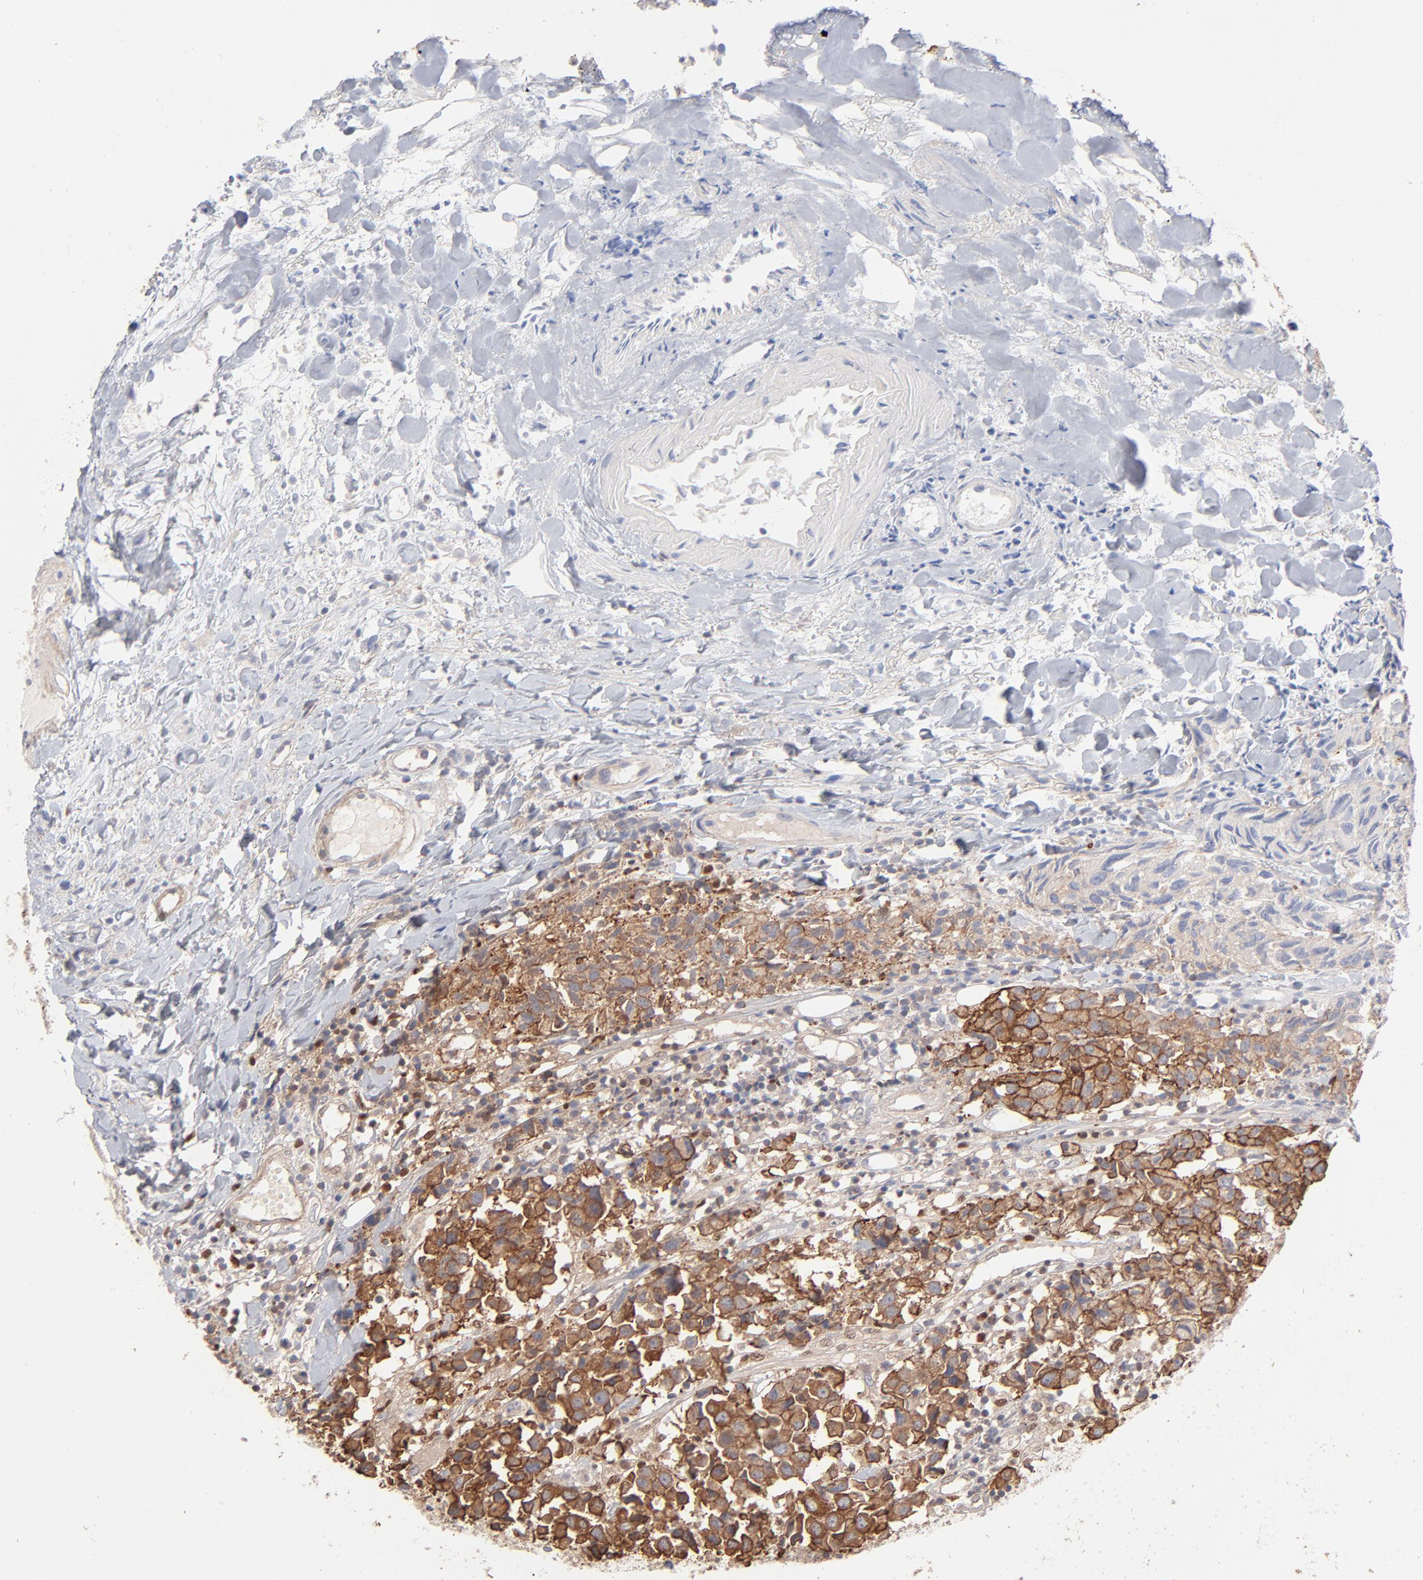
{"staining": {"intensity": "strong", "quantity": ">75%", "location": "cytoplasmic/membranous"}, "tissue": "urothelial cancer", "cell_type": "Tumor cells", "image_type": "cancer", "snomed": [{"axis": "morphology", "description": "Urothelial carcinoma, High grade"}, {"axis": "topography", "description": "Urinary bladder"}], "caption": "Tumor cells display strong cytoplasmic/membranous expression in about >75% of cells in urothelial cancer.", "gene": "ARHGEF6", "patient": {"sex": "female", "age": 75}}